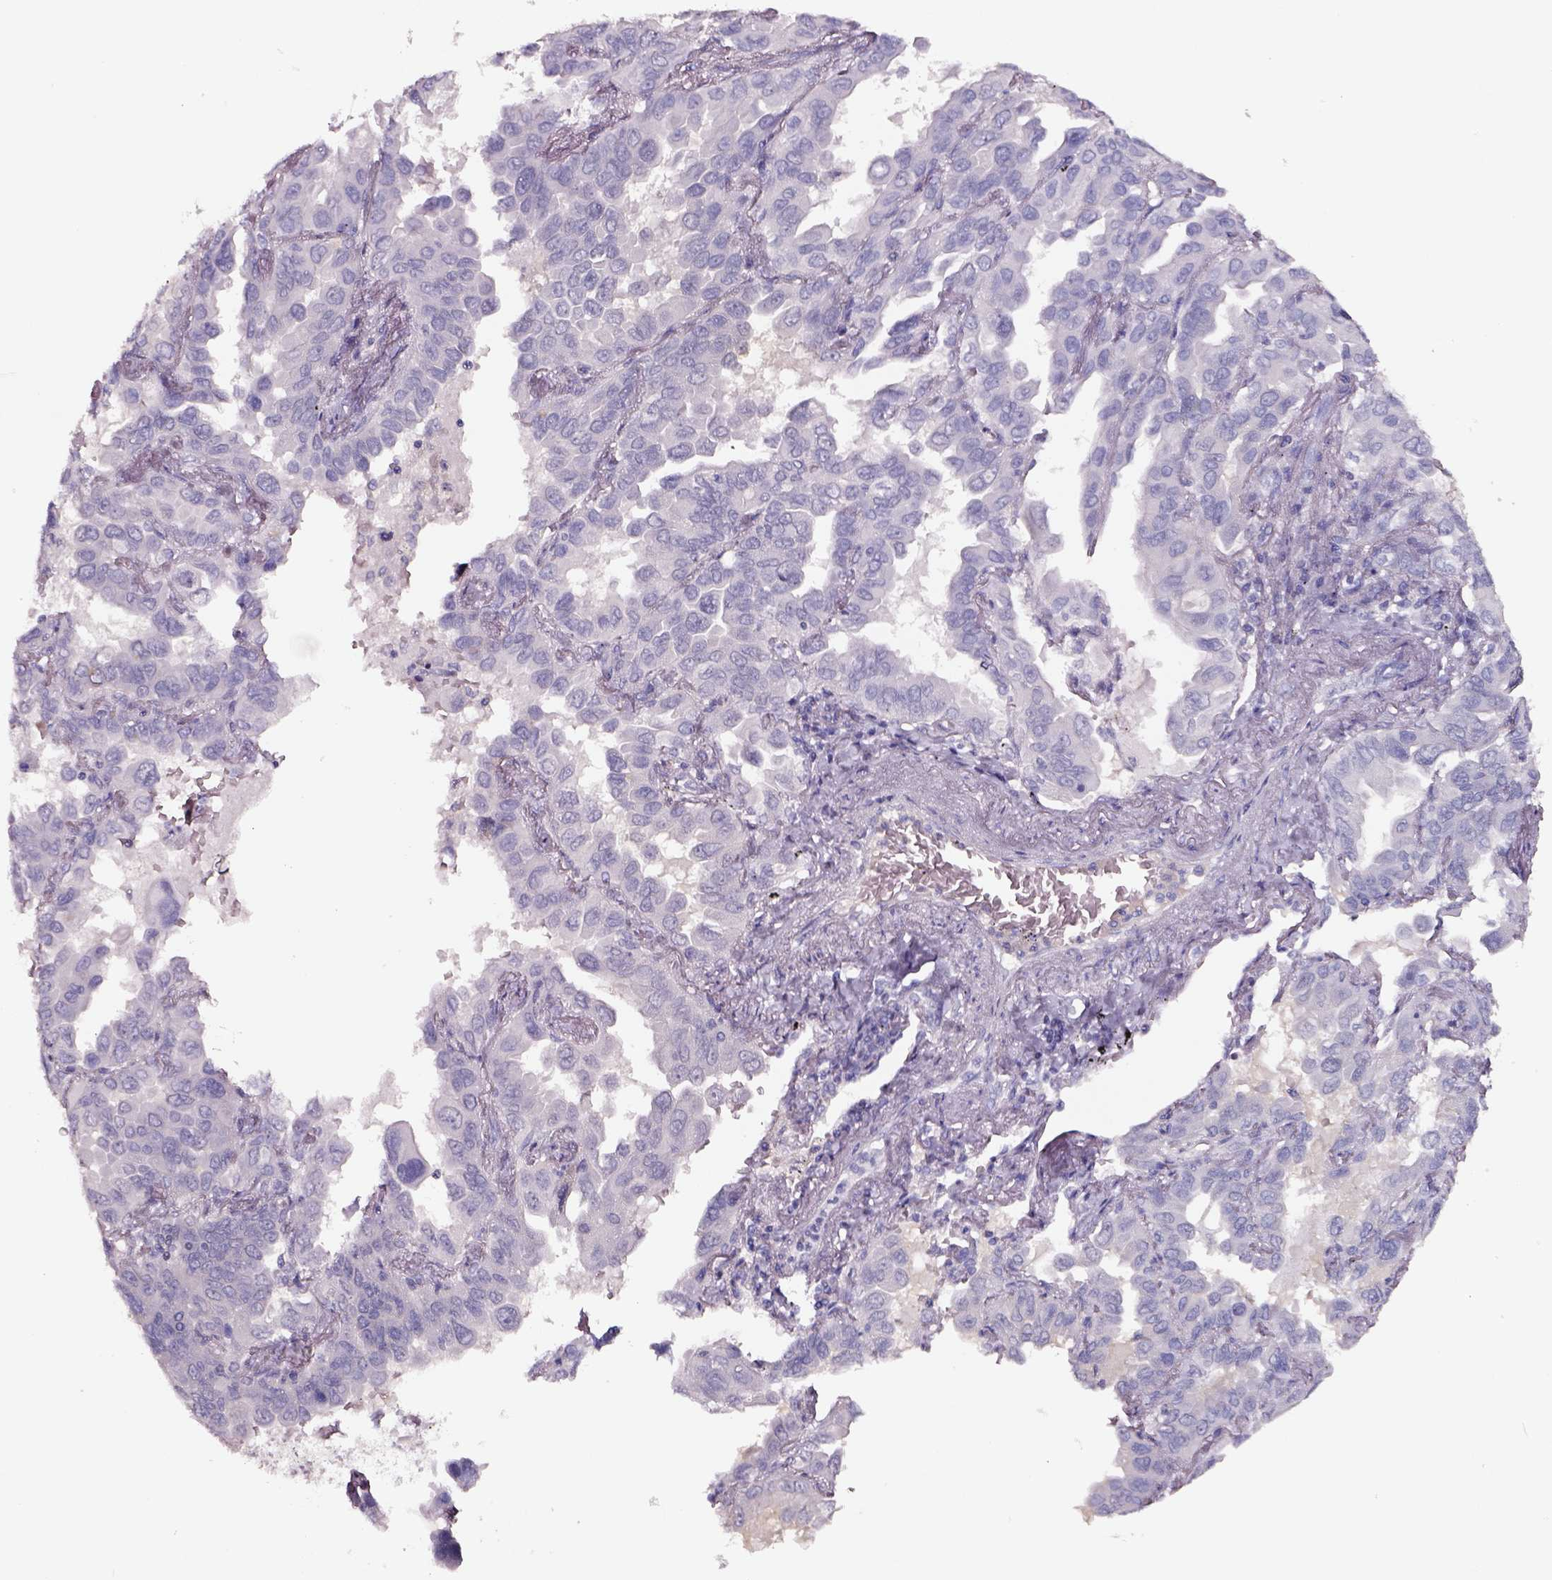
{"staining": {"intensity": "negative", "quantity": "none", "location": "none"}, "tissue": "lung cancer", "cell_type": "Tumor cells", "image_type": "cancer", "snomed": [{"axis": "morphology", "description": "Adenocarcinoma, NOS"}, {"axis": "topography", "description": "Lung"}], "caption": "High magnification brightfield microscopy of lung cancer stained with DAB (brown) and counterstained with hematoxylin (blue): tumor cells show no significant staining. (Immunohistochemistry (ihc), brightfield microscopy, high magnification).", "gene": "SMIM17", "patient": {"sex": "male", "age": 64}}